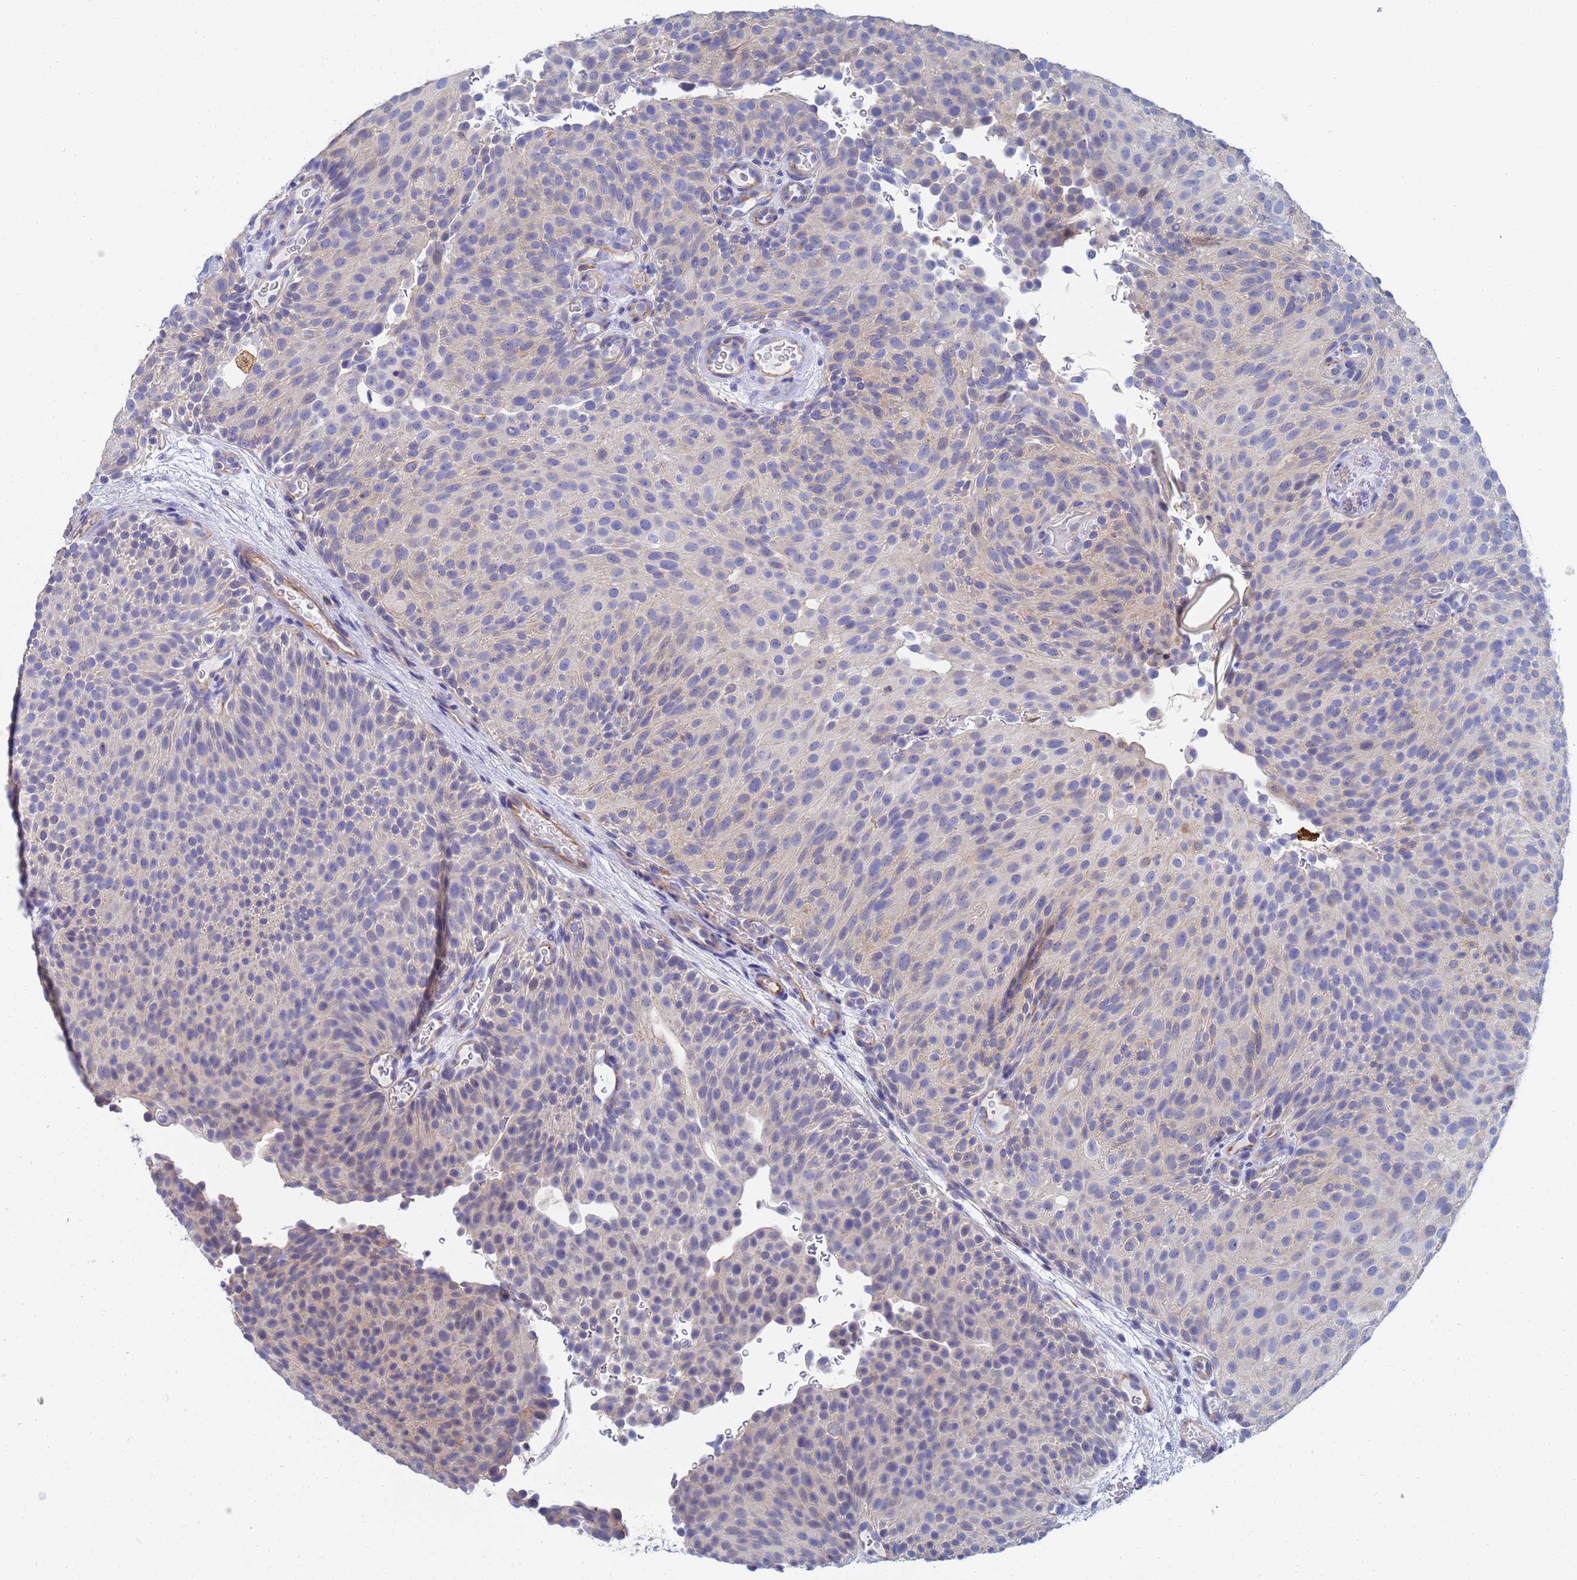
{"staining": {"intensity": "weak", "quantity": "<25%", "location": "cytoplasmic/membranous"}, "tissue": "urothelial cancer", "cell_type": "Tumor cells", "image_type": "cancer", "snomed": [{"axis": "morphology", "description": "Urothelial carcinoma, Low grade"}, {"axis": "topography", "description": "Urinary bladder"}], "caption": "Immunohistochemistry micrograph of neoplastic tissue: low-grade urothelial carcinoma stained with DAB (3,3'-diaminobenzidine) demonstrates no significant protein expression in tumor cells.", "gene": "GCHFR", "patient": {"sex": "male", "age": 78}}